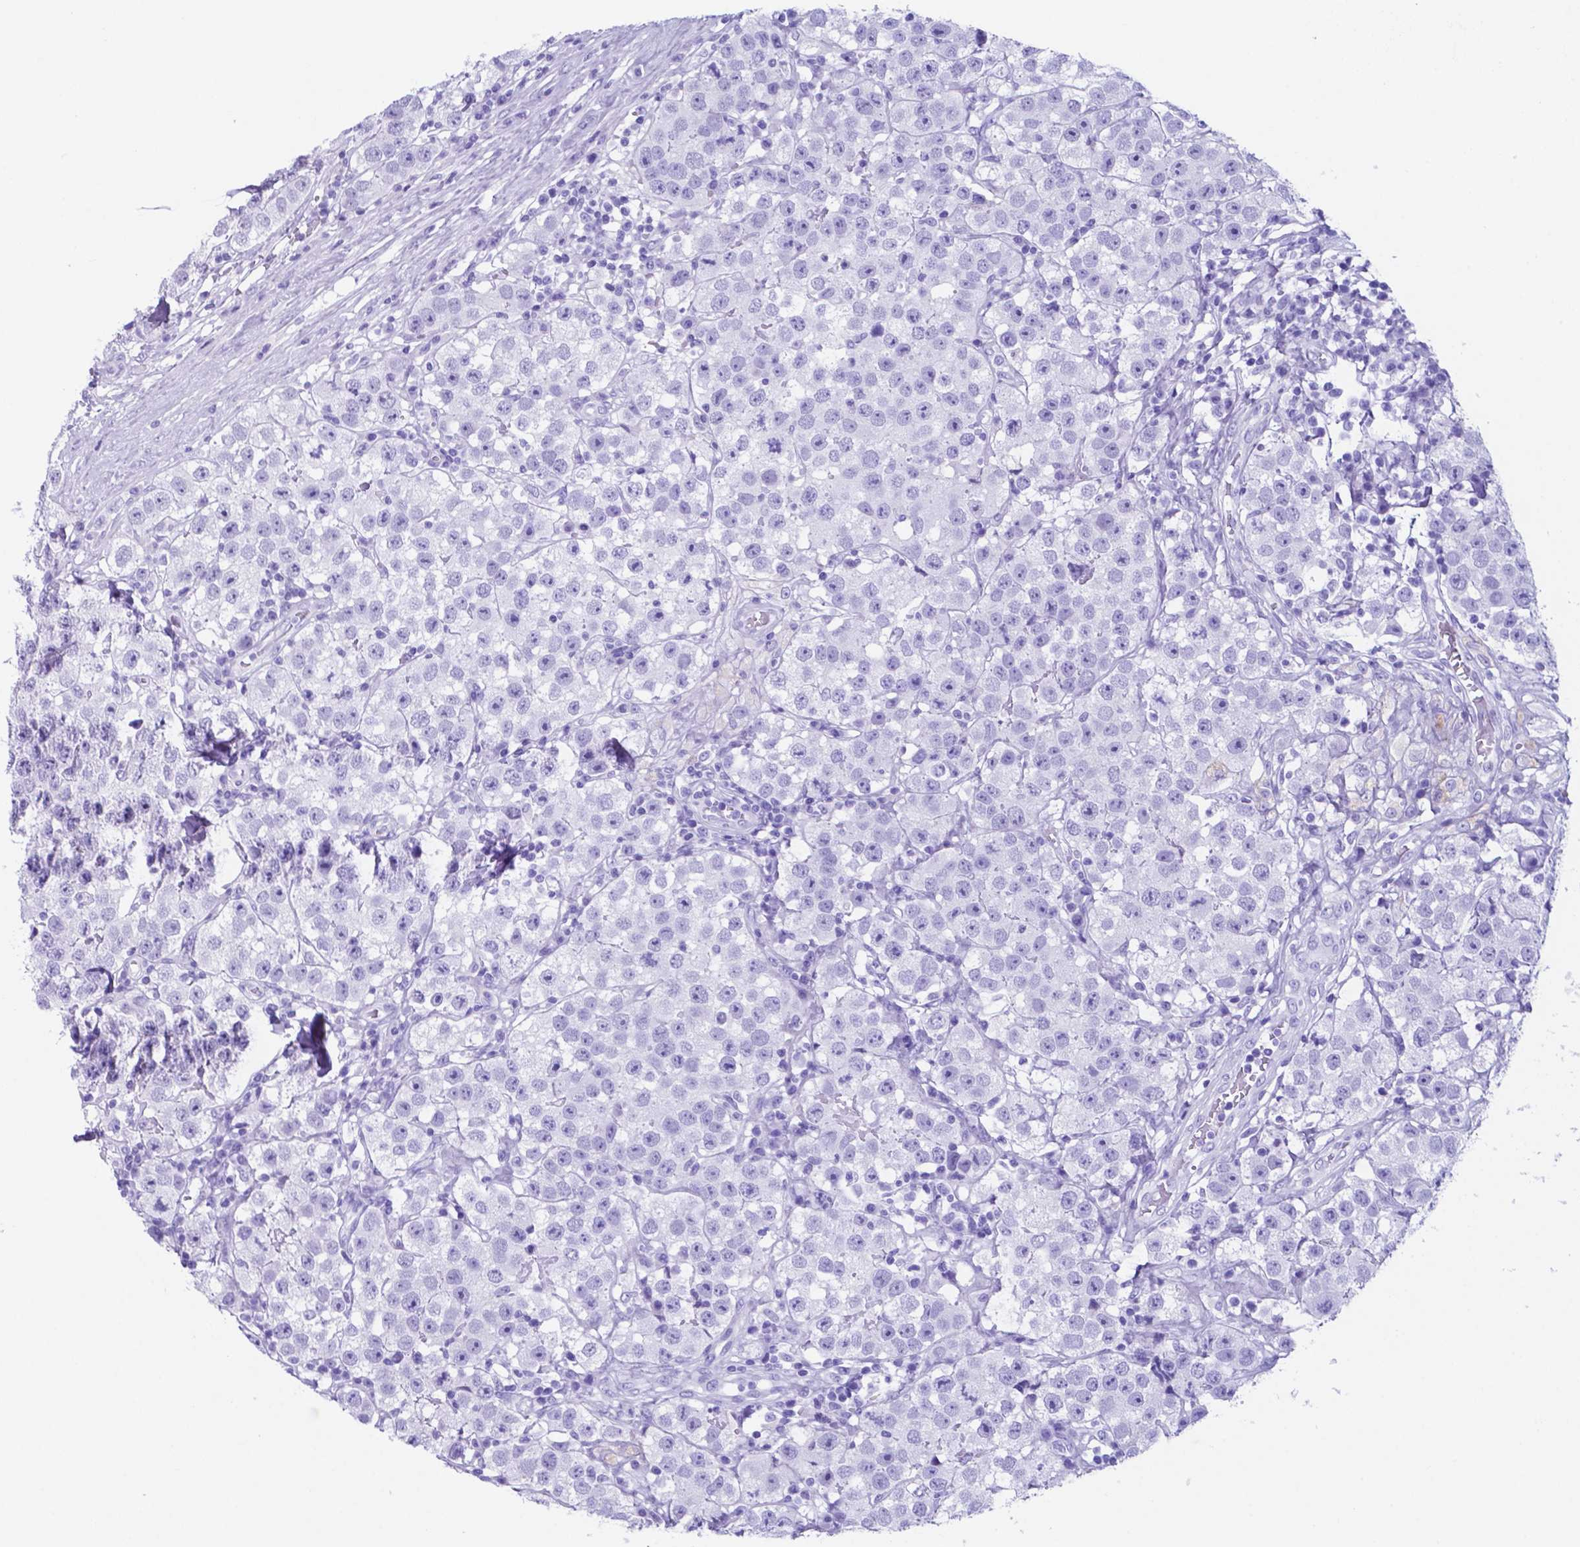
{"staining": {"intensity": "negative", "quantity": "none", "location": "none"}, "tissue": "testis cancer", "cell_type": "Tumor cells", "image_type": "cancer", "snomed": [{"axis": "morphology", "description": "Seminoma, NOS"}, {"axis": "topography", "description": "Testis"}], "caption": "The histopathology image shows no staining of tumor cells in seminoma (testis). (Stains: DAB immunohistochemistry with hematoxylin counter stain, Microscopy: brightfield microscopy at high magnification).", "gene": "DNAAF8", "patient": {"sex": "male", "age": 34}}